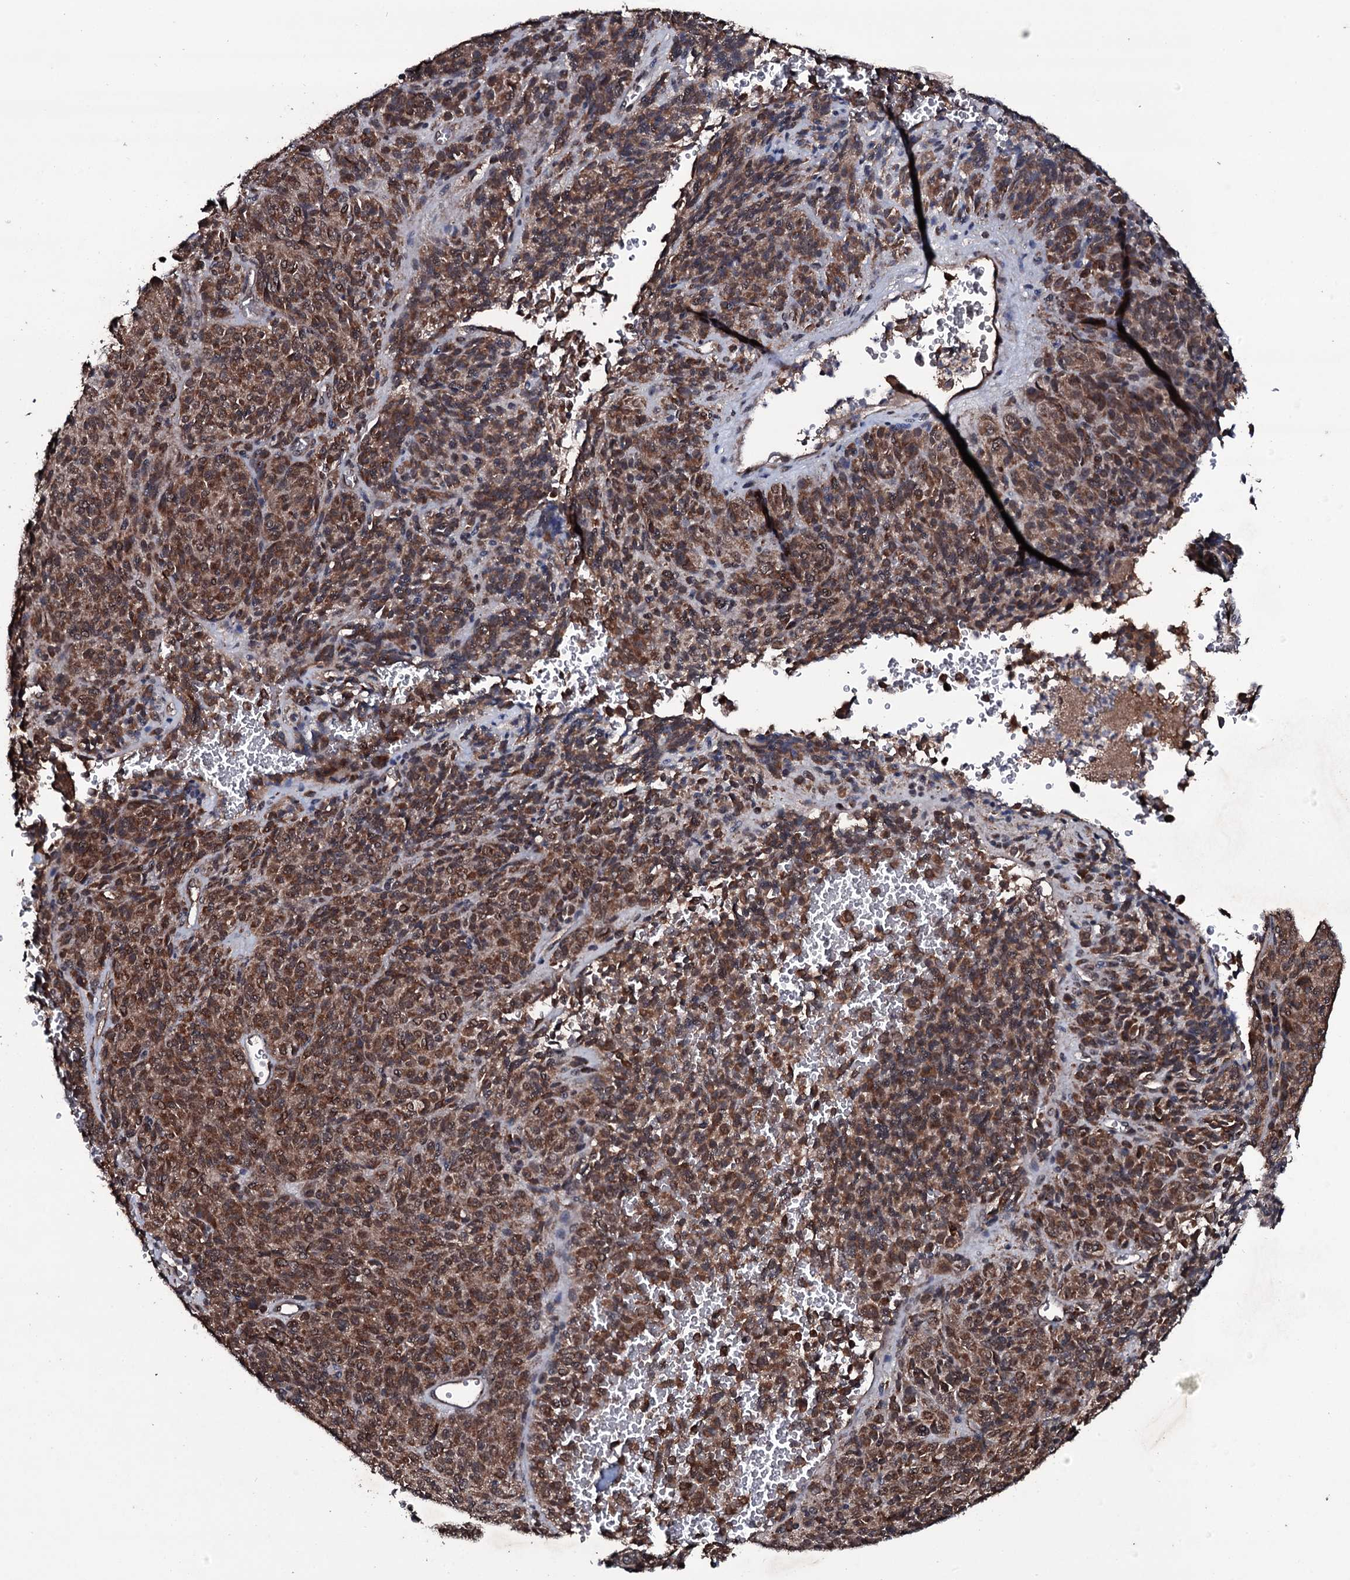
{"staining": {"intensity": "moderate", "quantity": ">75%", "location": "cytoplasmic/membranous"}, "tissue": "melanoma", "cell_type": "Tumor cells", "image_type": "cancer", "snomed": [{"axis": "morphology", "description": "Malignant melanoma, Metastatic site"}, {"axis": "topography", "description": "Brain"}], "caption": "Immunohistochemistry image of malignant melanoma (metastatic site) stained for a protein (brown), which shows medium levels of moderate cytoplasmic/membranous expression in approximately >75% of tumor cells.", "gene": "MRPS31", "patient": {"sex": "female", "age": 56}}